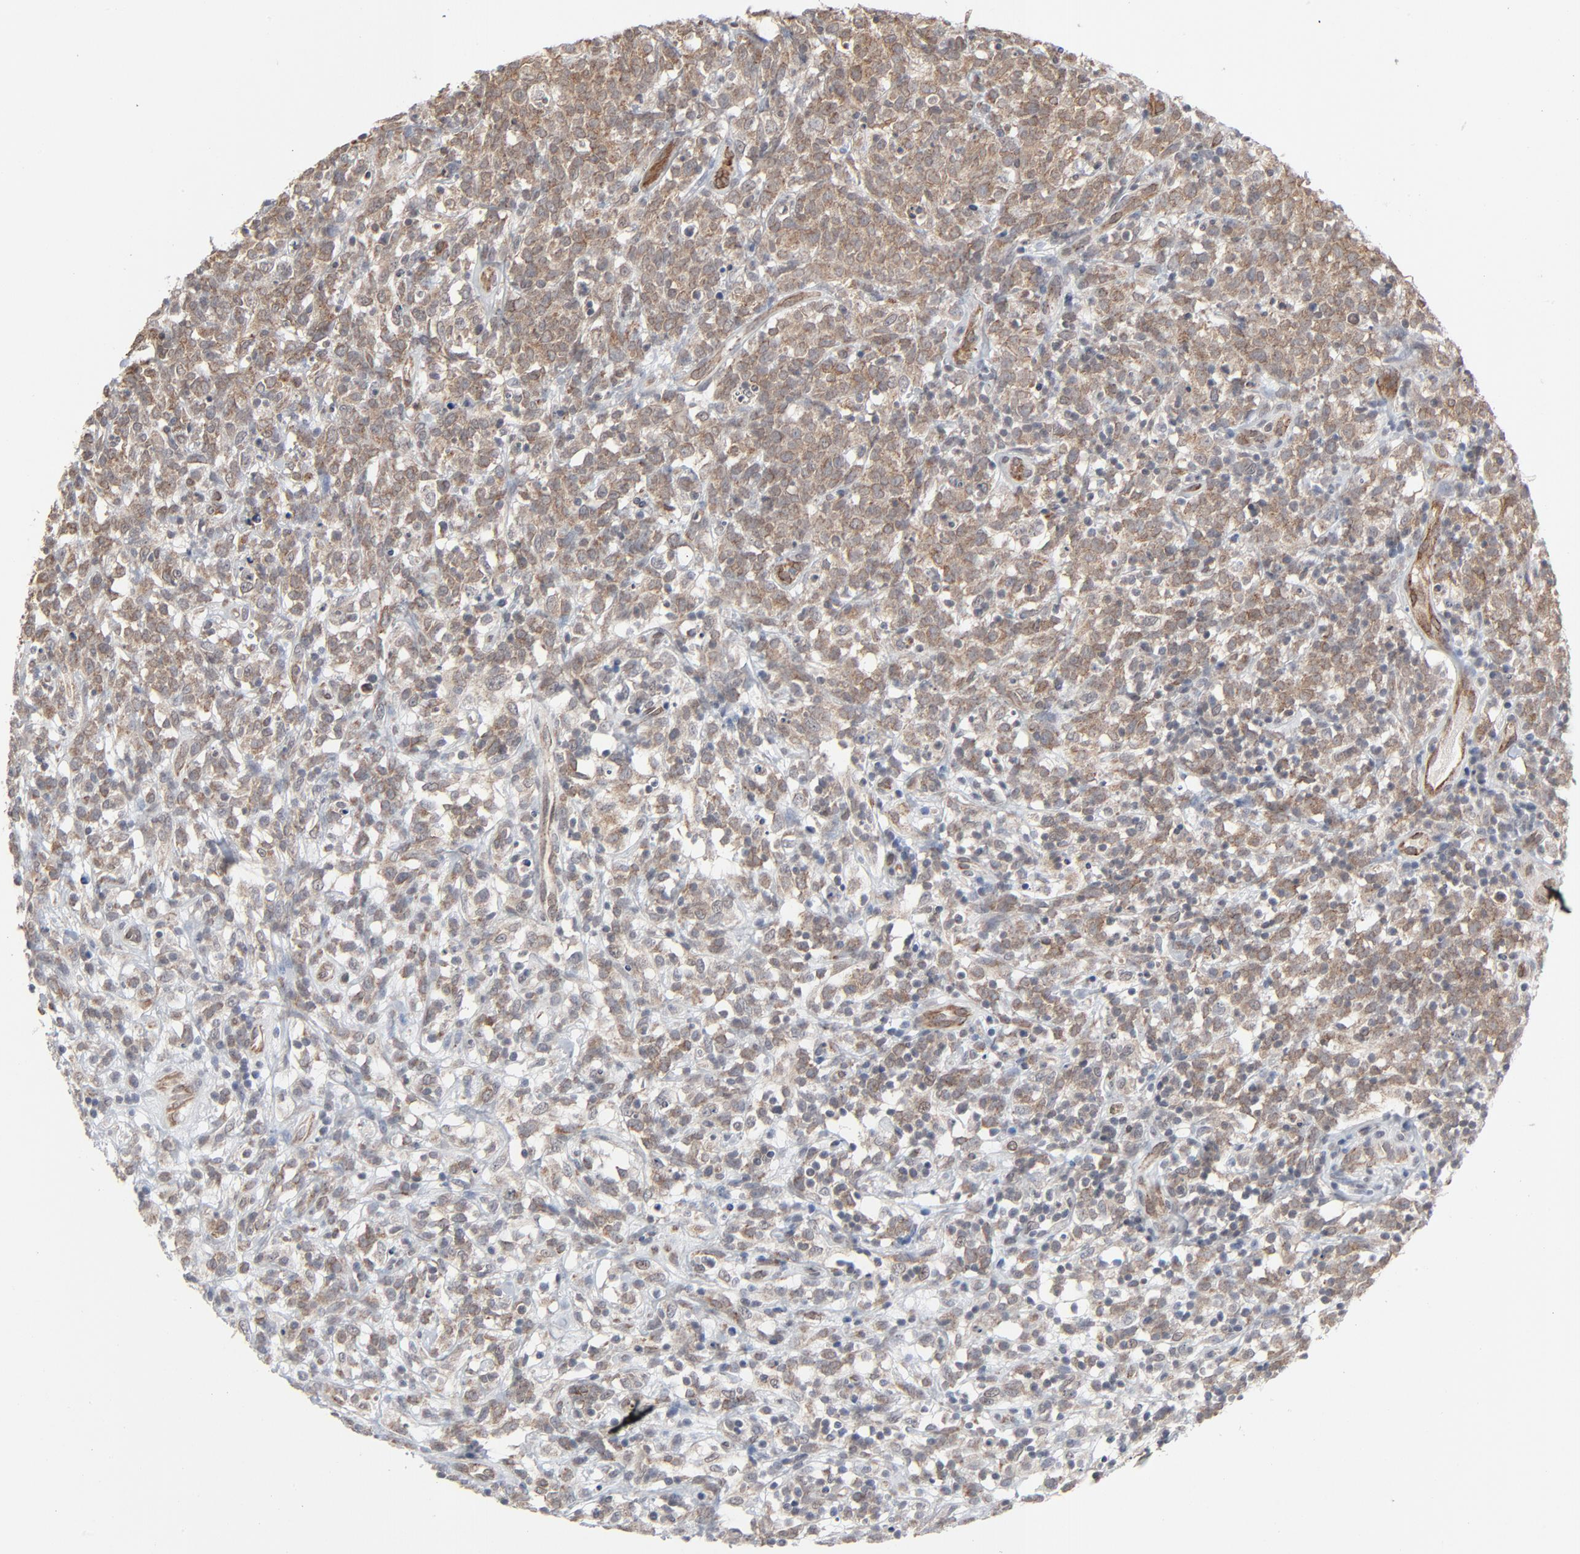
{"staining": {"intensity": "weak", "quantity": ">75%", "location": "cytoplasmic/membranous"}, "tissue": "lymphoma", "cell_type": "Tumor cells", "image_type": "cancer", "snomed": [{"axis": "morphology", "description": "Malignant lymphoma, non-Hodgkin's type, High grade"}, {"axis": "topography", "description": "Lymph node"}], "caption": "Protein expression analysis of human lymphoma reveals weak cytoplasmic/membranous staining in about >75% of tumor cells.", "gene": "ITPR3", "patient": {"sex": "female", "age": 73}}